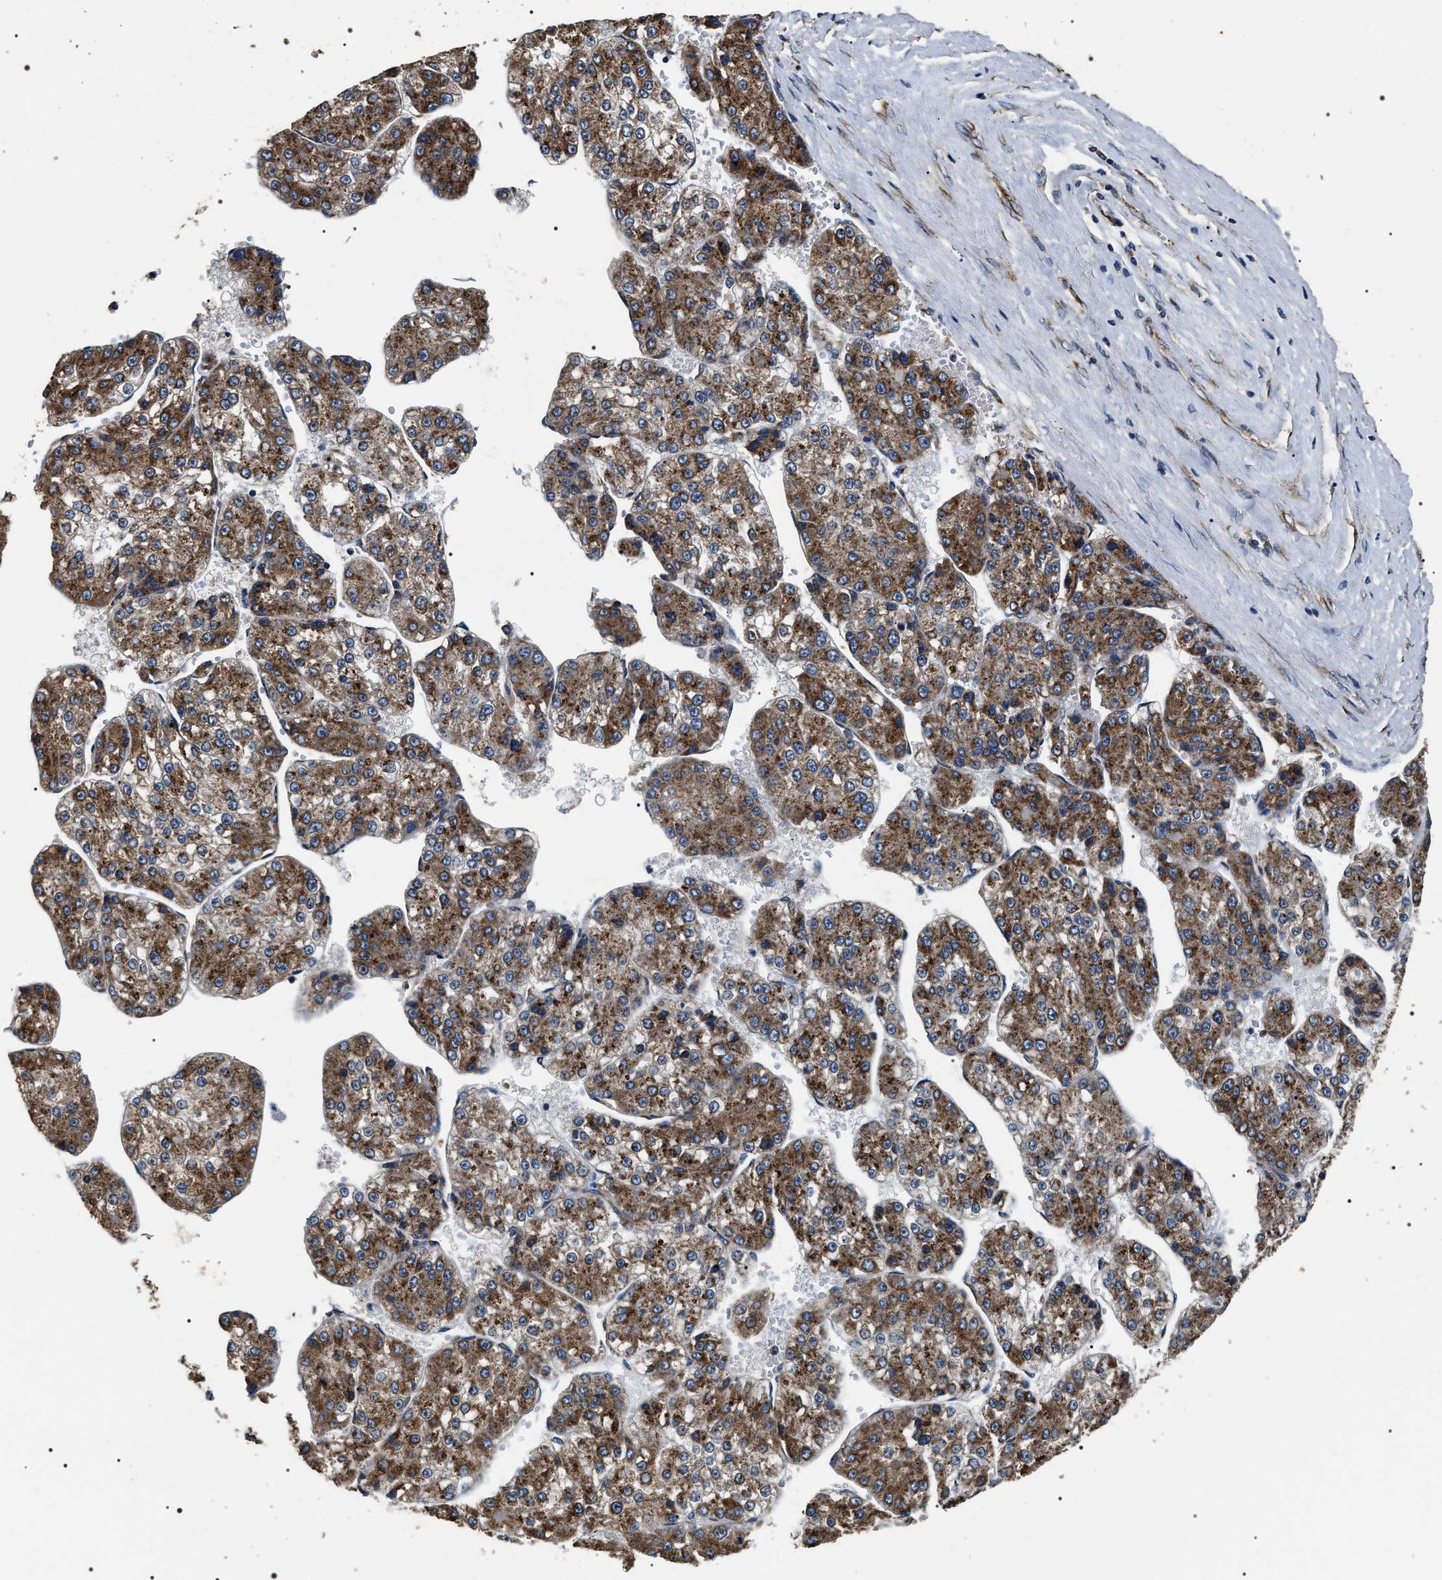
{"staining": {"intensity": "strong", "quantity": ">75%", "location": "cytoplasmic/membranous"}, "tissue": "liver cancer", "cell_type": "Tumor cells", "image_type": "cancer", "snomed": [{"axis": "morphology", "description": "Carcinoma, Hepatocellular, NOS"}, {"axis": "topography", "description": "Liver"}], "caption": "Tumor cells show high levels of strong cytoplasmic/membranous staining in approximately >75% of cells in human liver hepatocellular carcinoma.", "gene": "KTN1", "patient": {"sex": "female", "age": 73}}